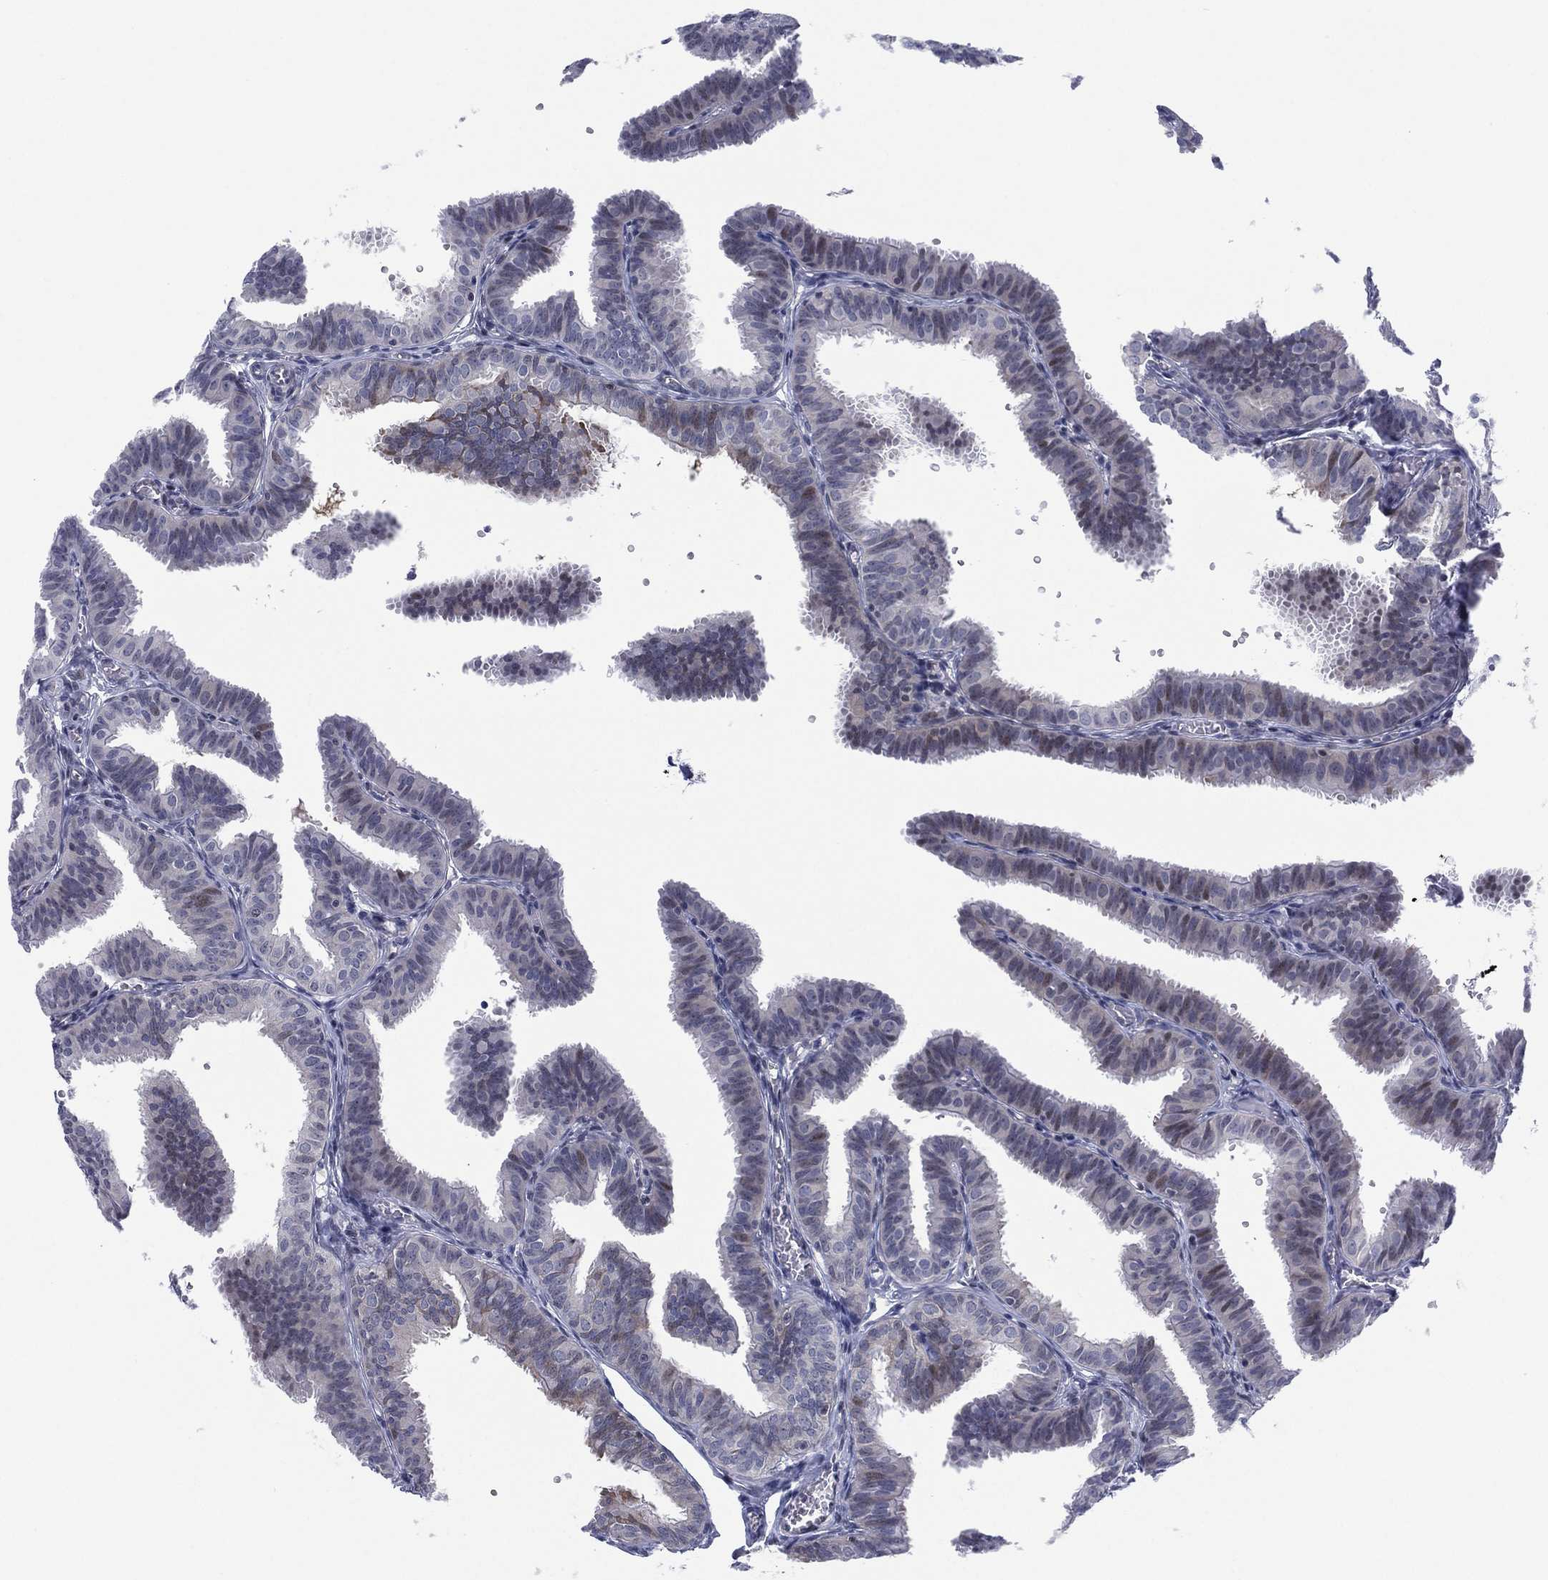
{"staining": {"intensity": "weak", "quantity": "<25%", "location": "nuclear"}, "tissue": "fallopian tube", "cell_type": "Glandular cells", "image_type": "normal", "snomed": [{"axis": "morphology", "description": "Normal tissue, NOS"}, {"axis": "topography", "description": "Fallopian tube"}], "caption": "Glandular cells are negative for brown protein staining in unremarkable fallopian tube. (DAB (3,3'-diaminobenzidine) IHC, high magnification).", "gene": "SLC4A4", "patient": {"sex": "female", "age": 25}}